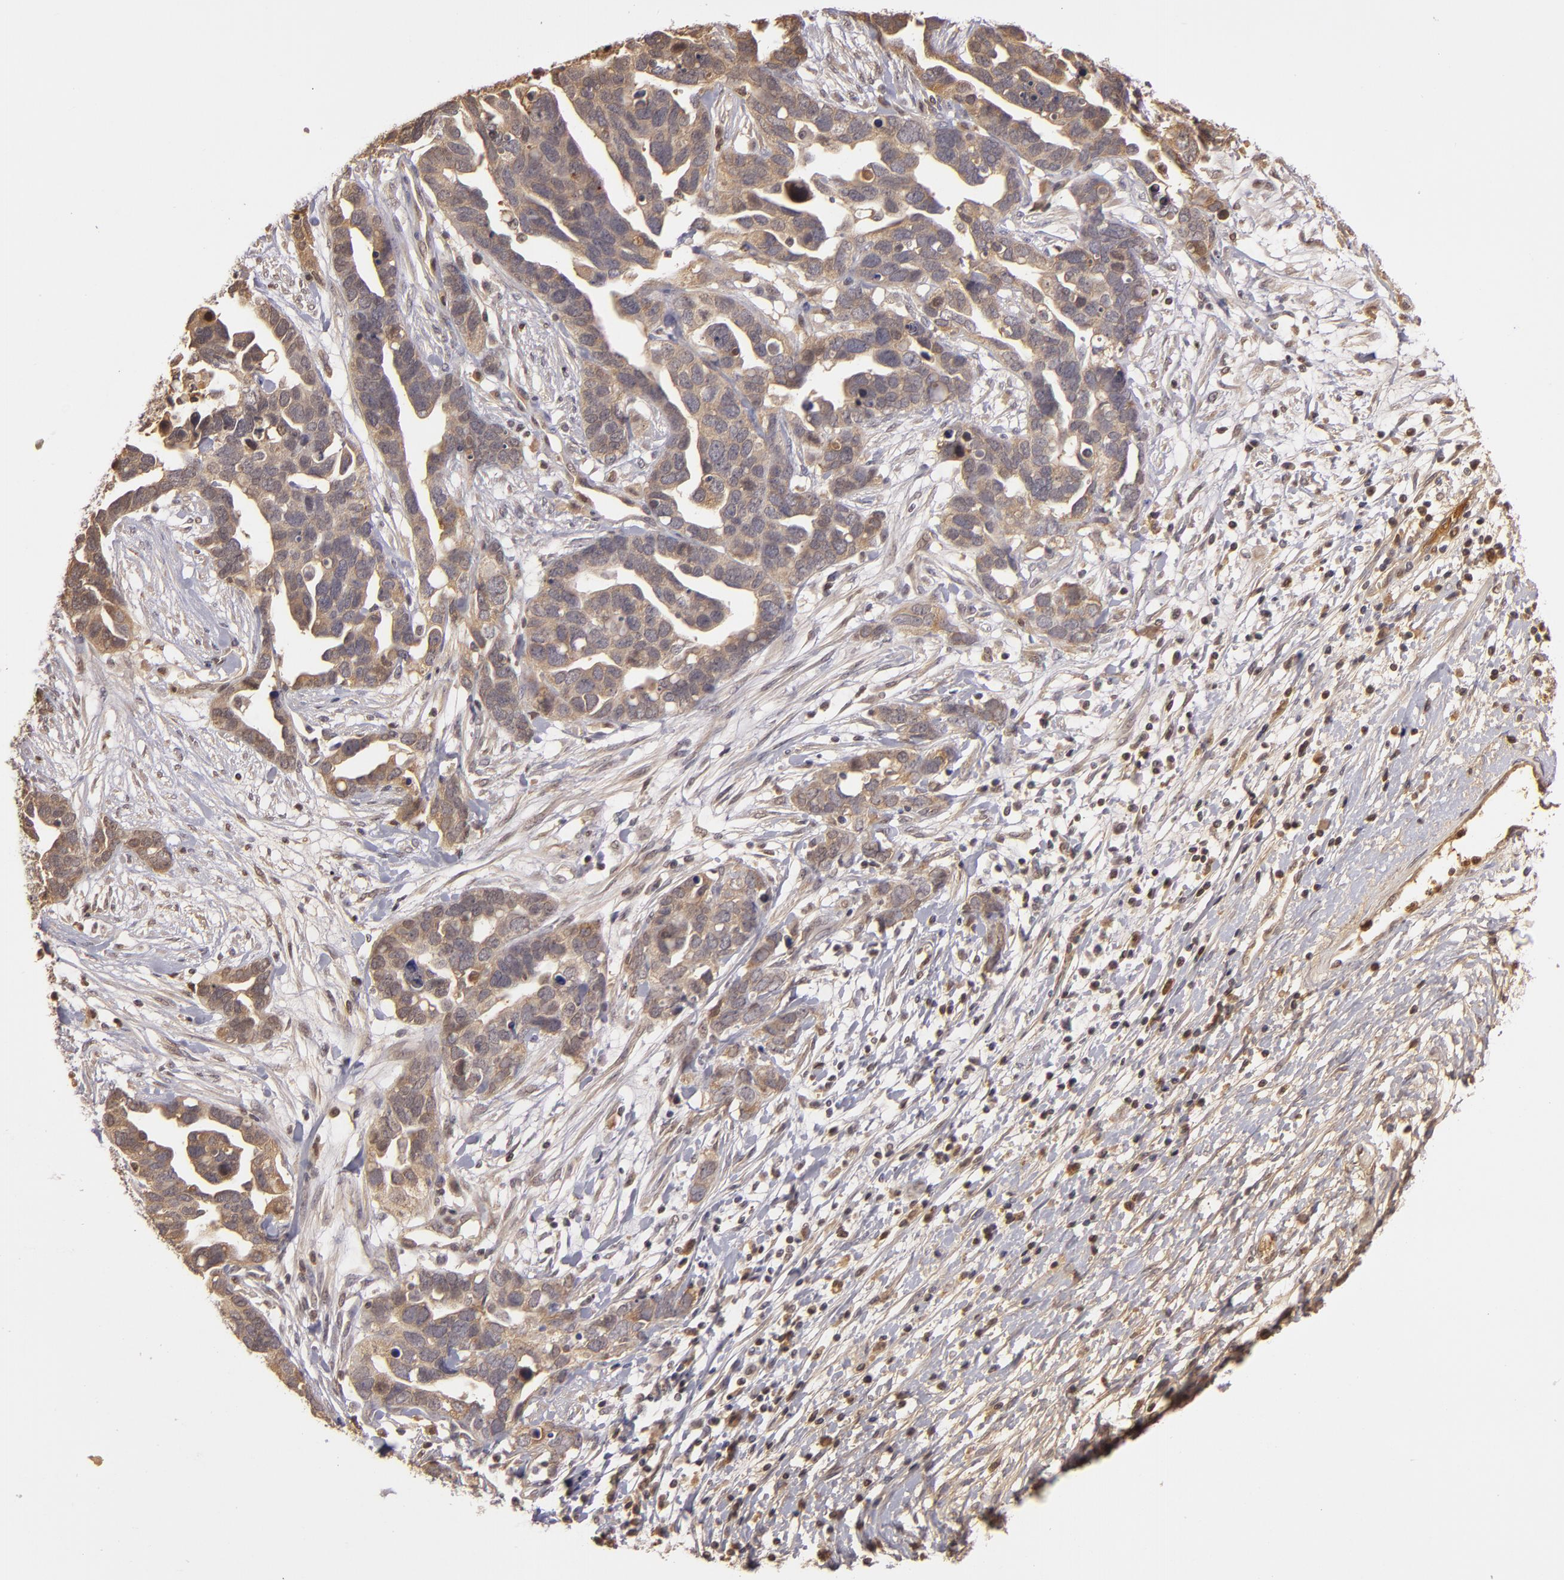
{"staining": {"intensity": "weak", "quantity": ">75%", "location": "cytoplasmic/membranous"}, "tissue": "ovarian cancer", "cell_type": "Tumor cells", "image_type": "cancer", "snomed": [{"axis": "morphology", "description": "Cystadenocarcinoma, serous, NOS"}, {"axis": "topography", "description": "Ovary"}], "caption": "DAB (3,3'-diaminobenzidine) immunohistochemical staining of ovarian serous cystadenocarcinoma displays weak cytoplasmic/membranous protein expression in approximately >75% of tumor cells.", "gene": "LRG1", "patient": {"sex": "female", "age": 54}}